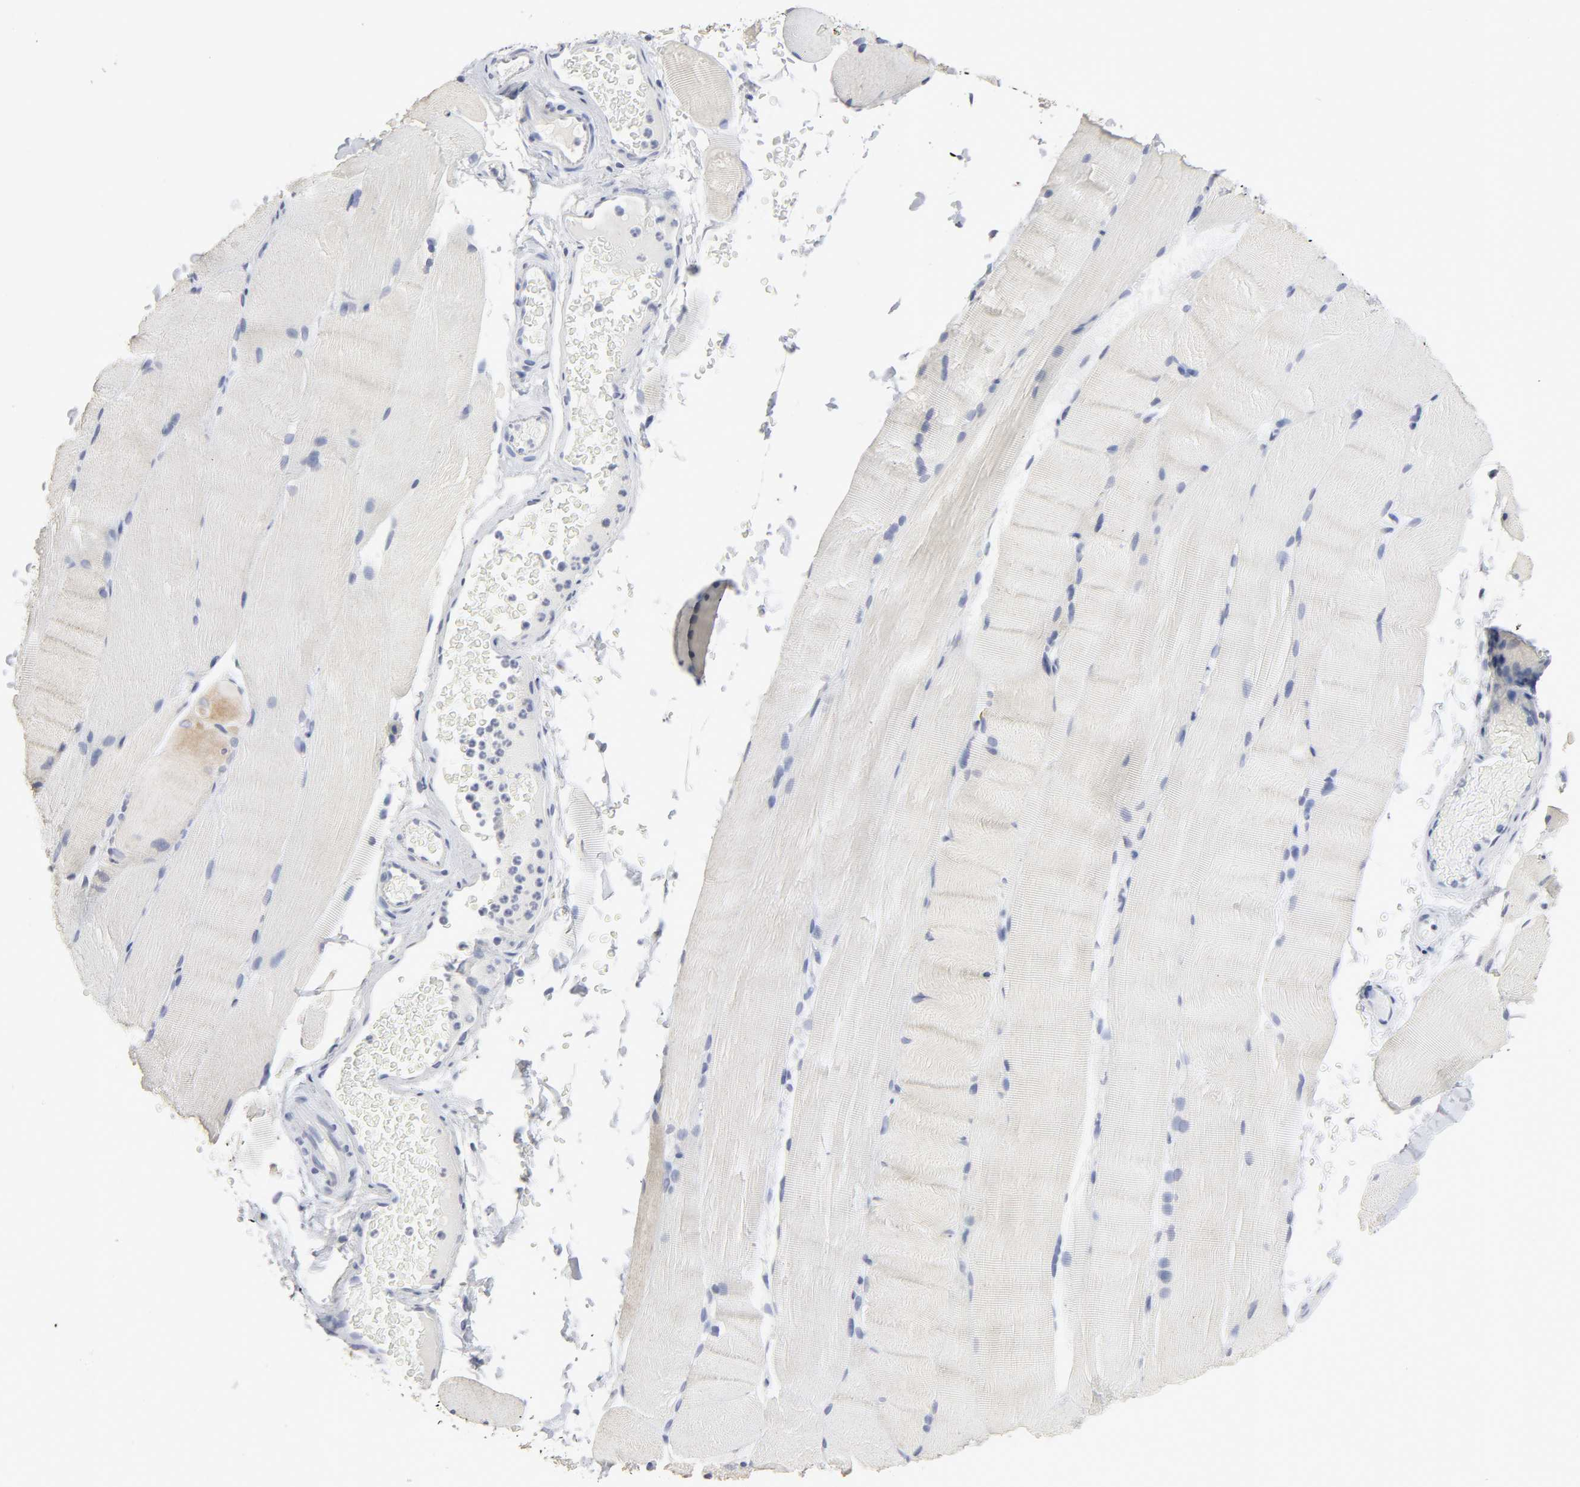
{"staining": {"intensity": "negative", "quantity": "none", "location": "none"}, "tissue": "skeletal muscle", "cell_type": "Myocytes", "image_type": "normal", "snomed": [{"axis": "morphology", "description": "Normal tissue, NOS"}, {"axis": "topography", "description": "Skeletal muscle"}, {"axis": "topography", "description": "Parathyroid gland"}], "caption": "An immunohistochemistry (IHC) image of normal skeletal muscle is shown. There is no staining in myocytes of skeletal muscle.", "gene": "SLCO1B3", "patient": {"sex": "female", "age": 37}}